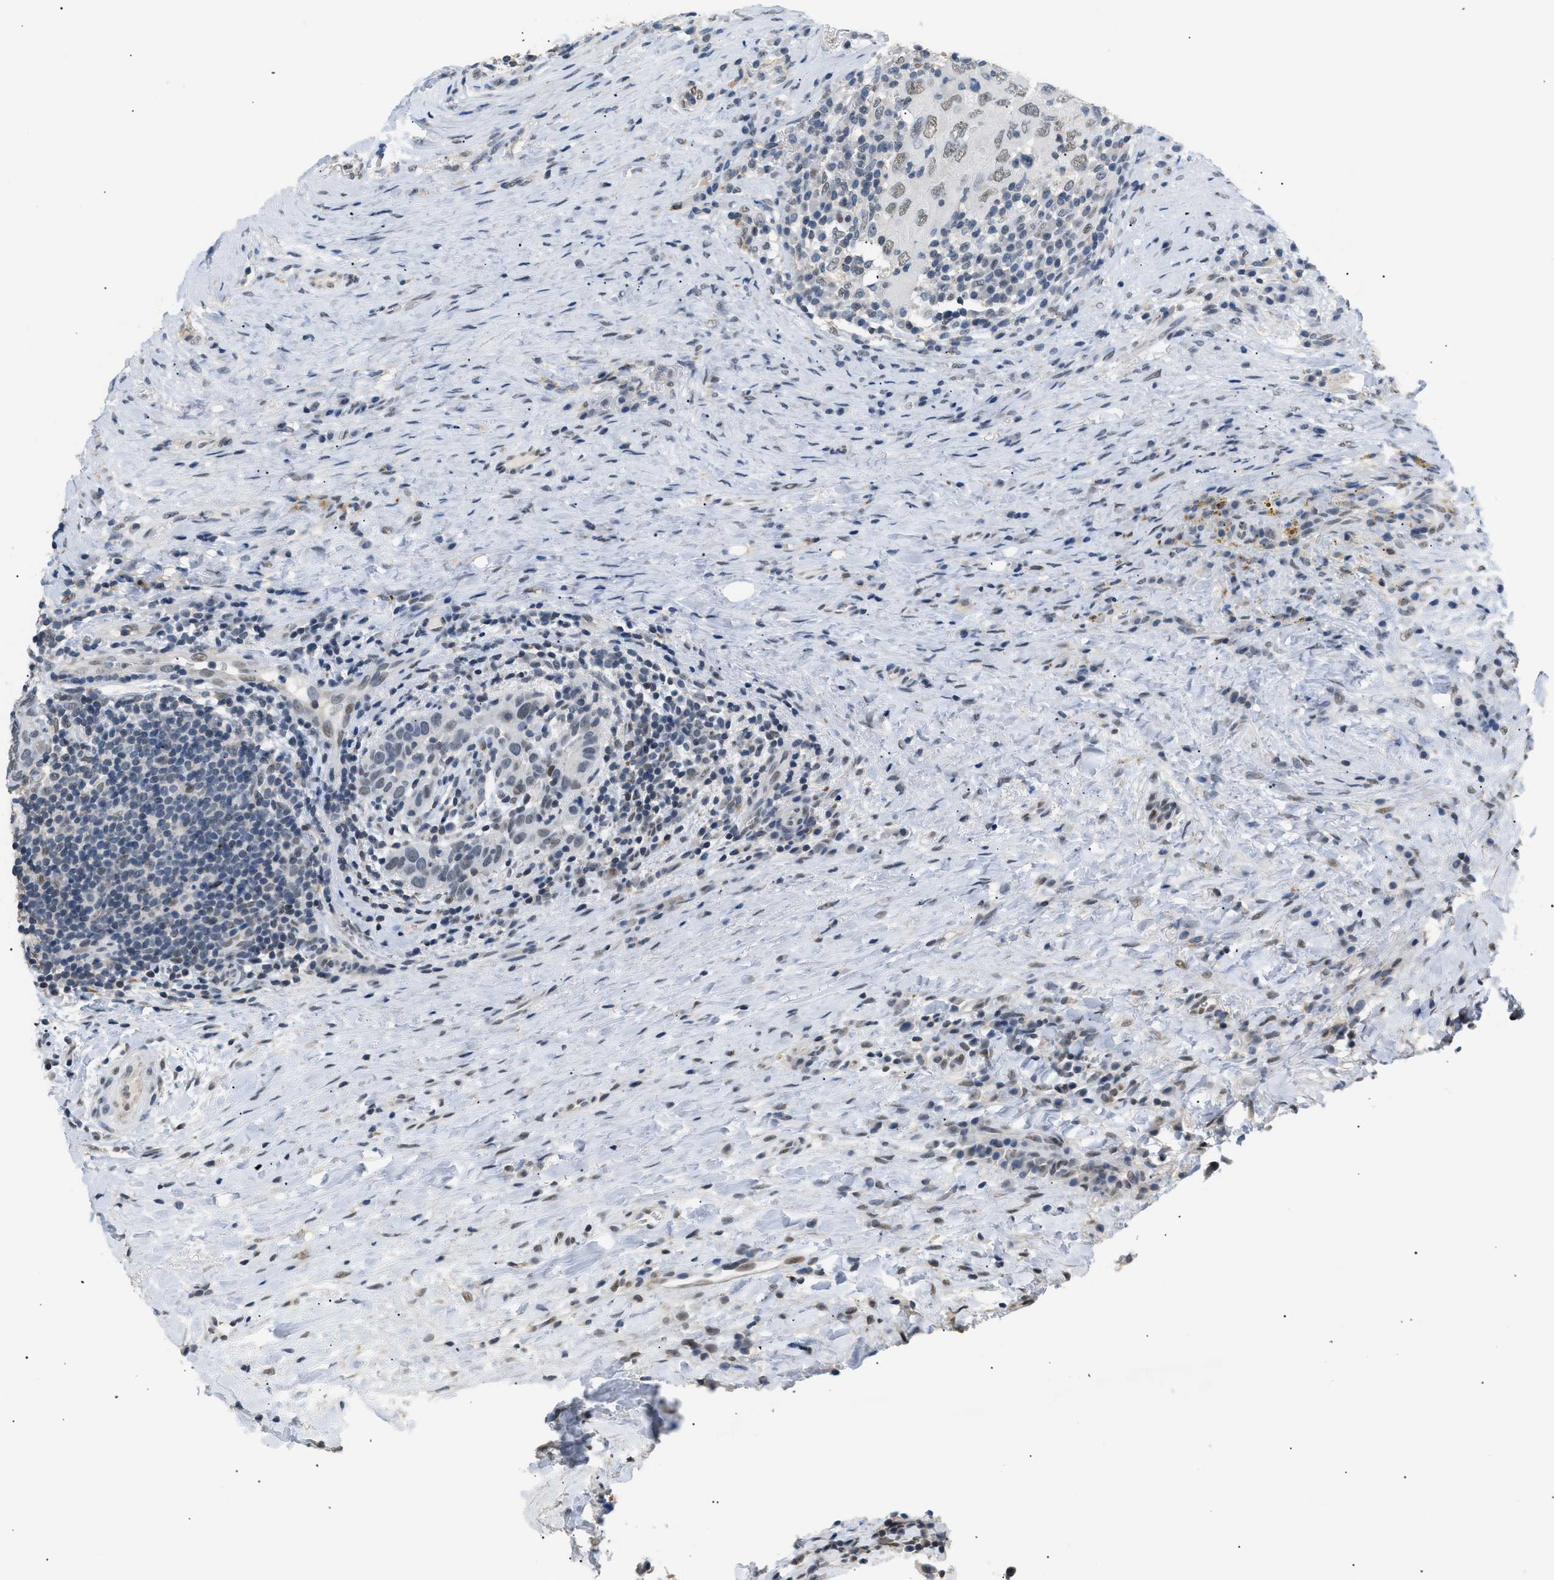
{"staining": {"intensity": "weak", "quantity": "25%-75%", "location": "nuclear"}, "tissue": "breast cancer", "cell_type": "Tumor cells", "image_type": "cancer", "snomed": [{"axis": "morphology", "description": "Duct carcinoma"}, {"axis": "topography", "description": "Breast"}], "caption": "Protein staining shows weak nuclear expression in approximately 25%-75% of tumor cells in breast cancer. The protein of interest is shown in brown color, while the nuclei are stained blue.", "gene": "KCNC3", "patient": {"sex": "female", "age": 37}}